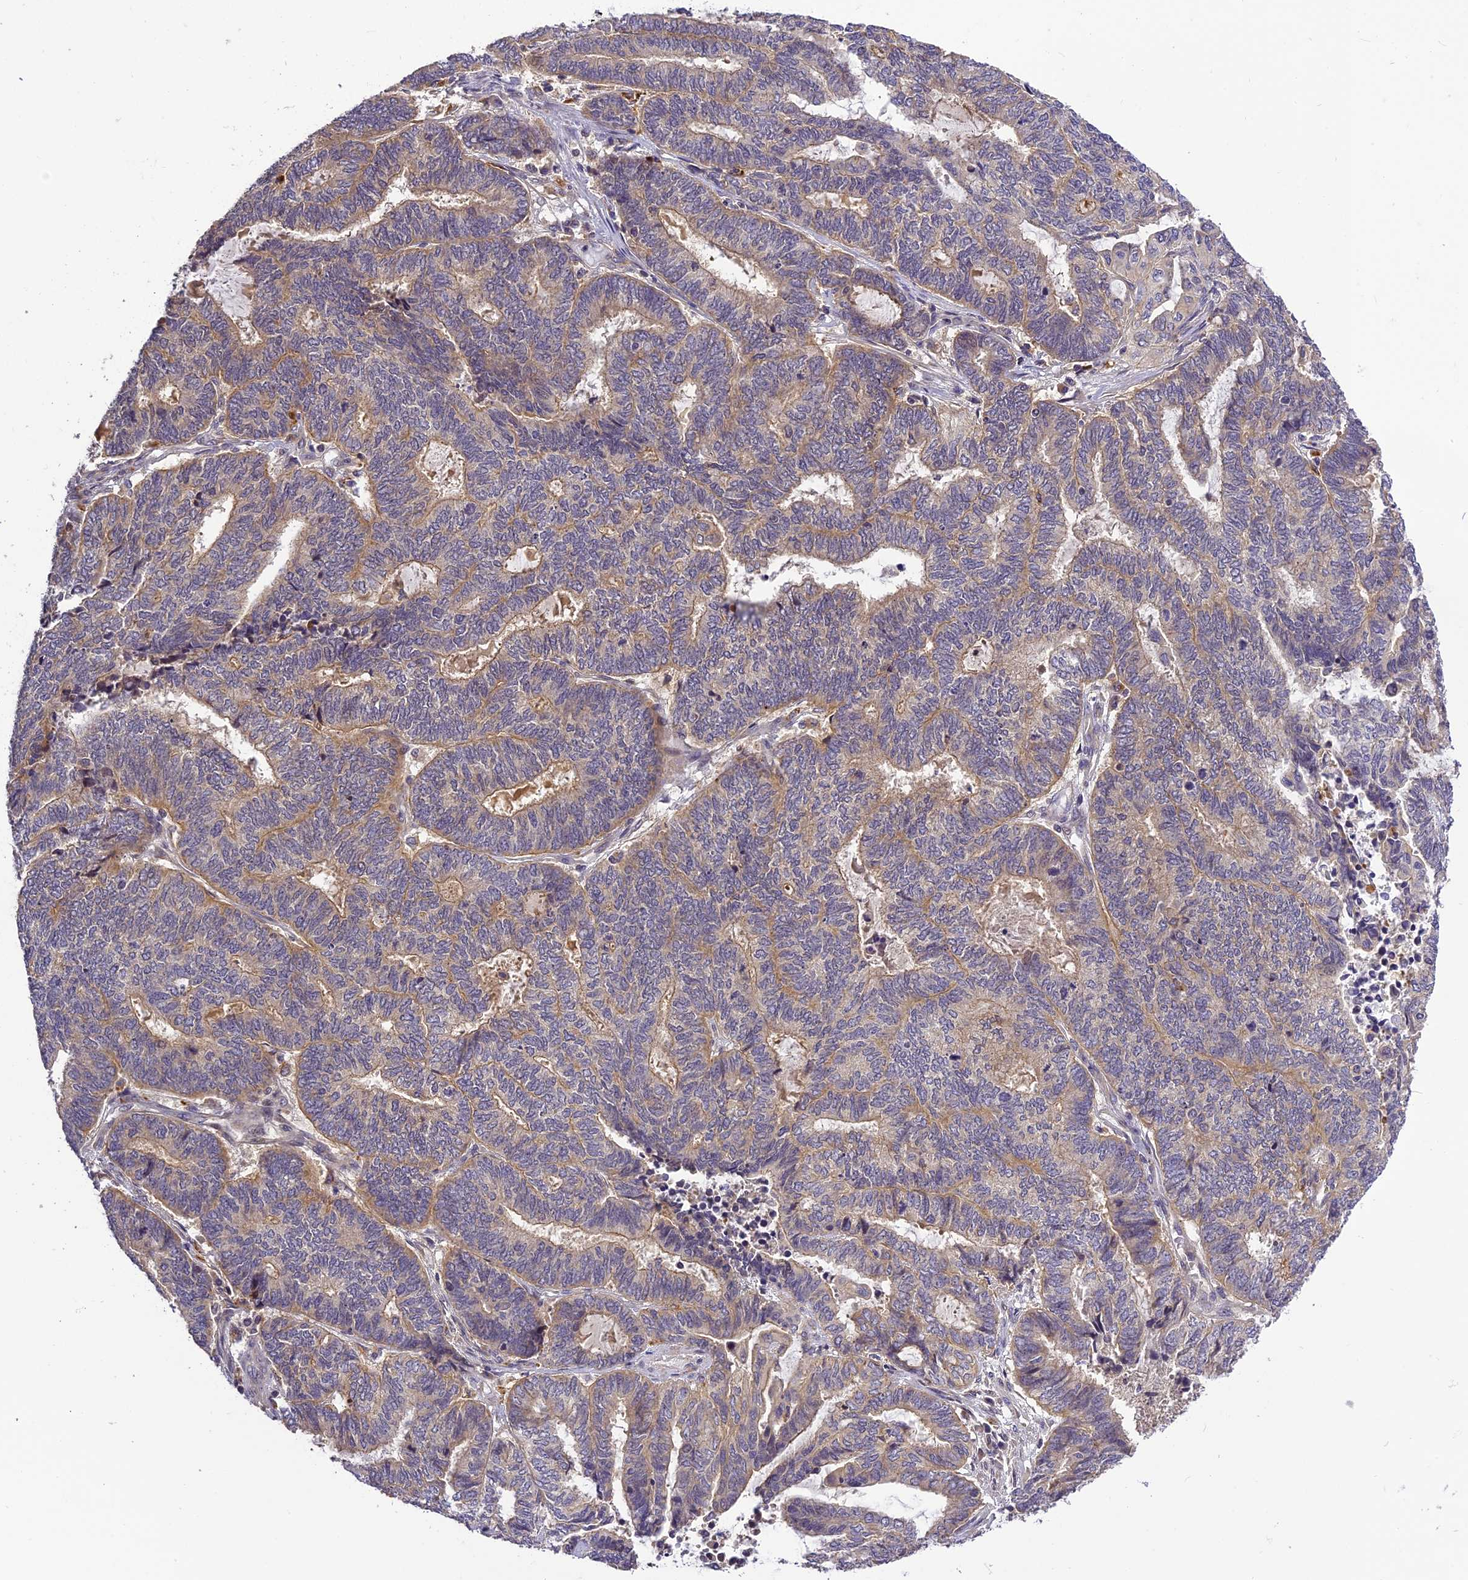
{"staining": {"intensity": "weak", "quantity": "25%-75%", "location": "cytoplasmic/membranous"}, "tissue": "endometrial cancer", "cell_type": "Tumor cells", "image_type": "cancer", "snomed": [{"axis": "morphology", "description": "Adenocarcinoma, NOS"}, {"axis": "topography", "description": "Uterus"}, {"axis": "topography", "description": "Endometrium"}], "caption": "A histopathology image showing weak cytoplasmic/membranous staining in approximately 25%-75% of tumor cells in endometrial adenocarcinoma, as visualized by brown immunohistochemical staining.", "gene": "FNIP2", "patient": {"sex": "female", "age": 70}}